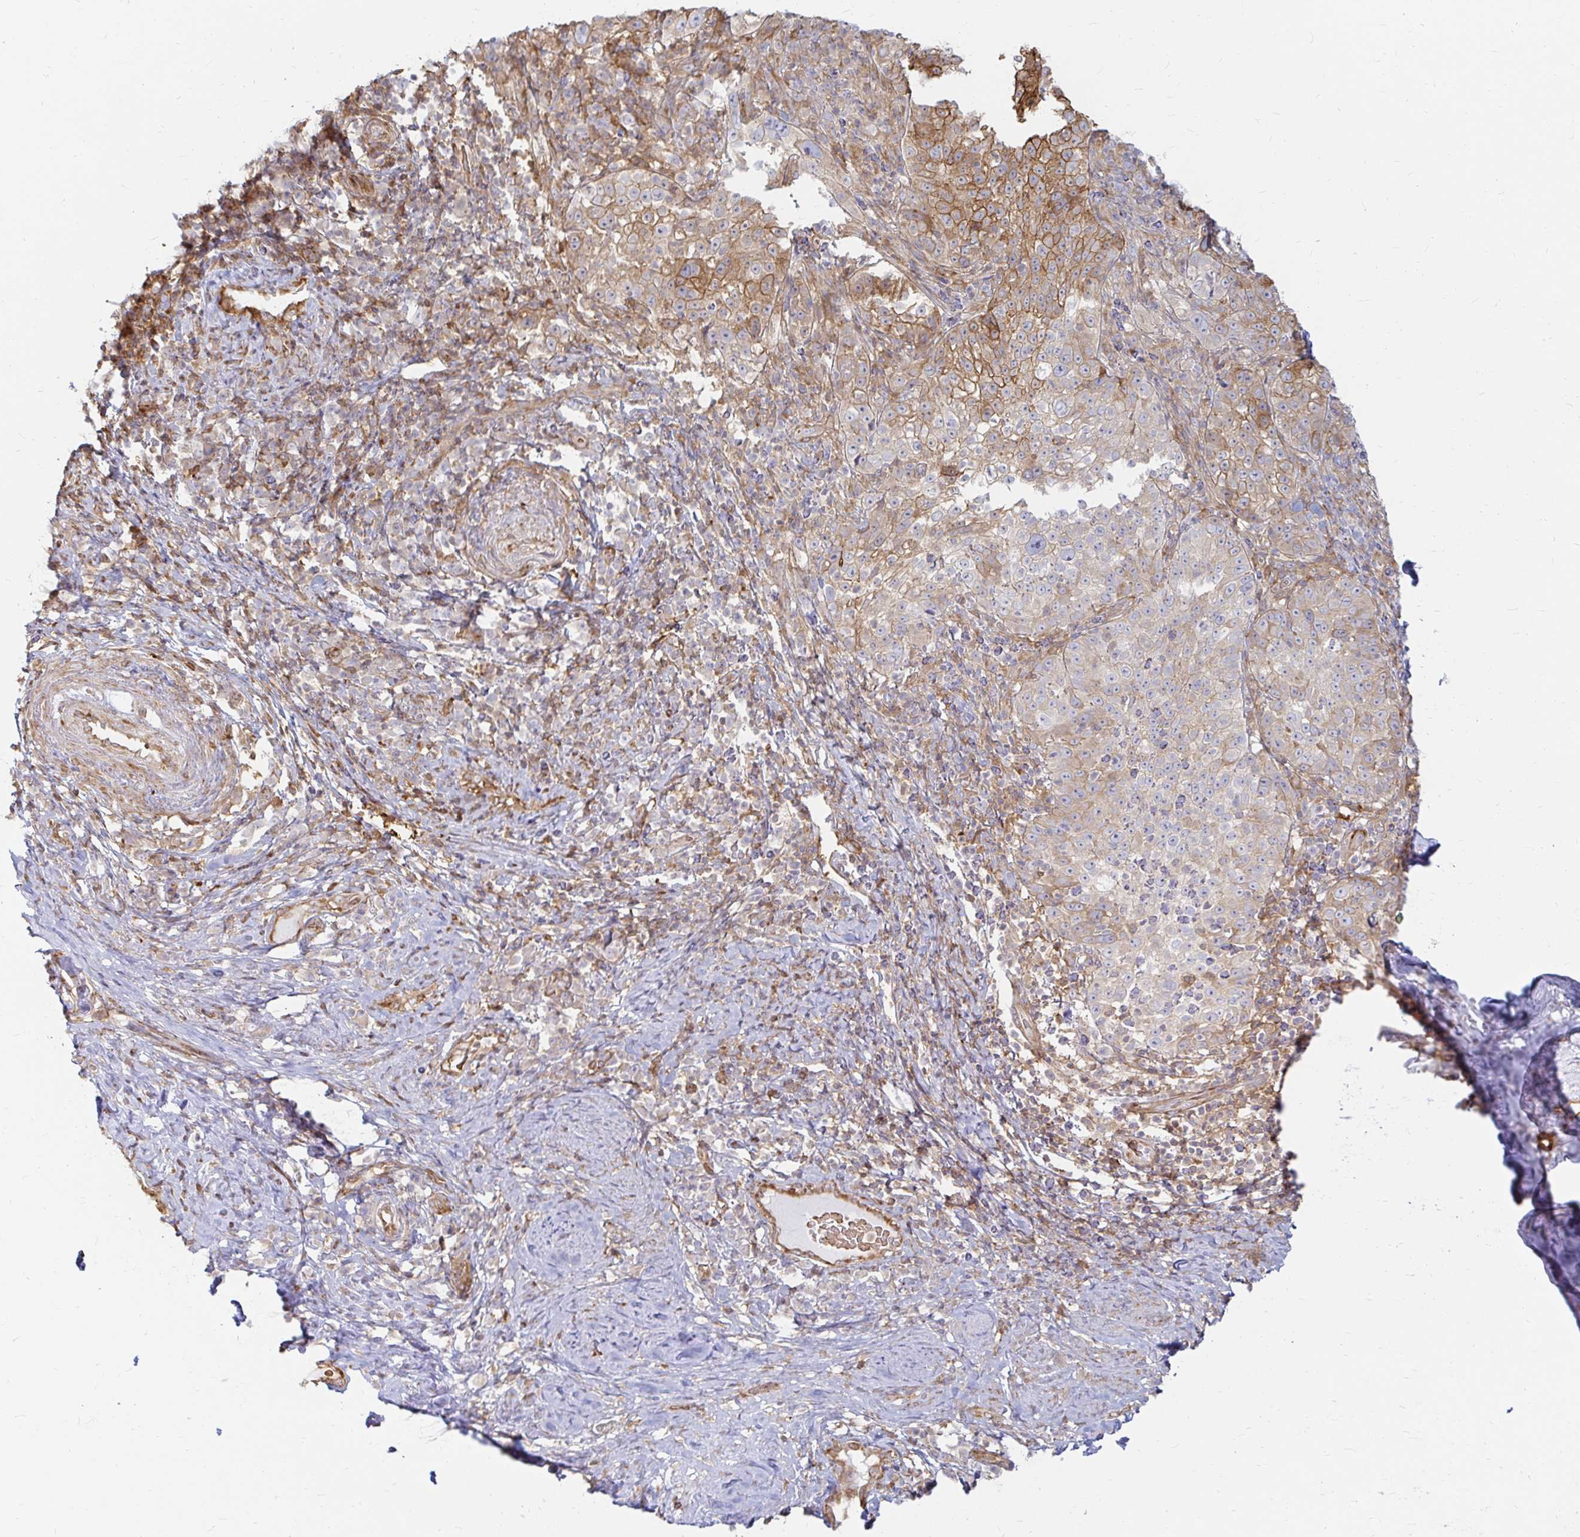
{"staining": {"intensity": "moderate", "quantity": "<25%", "location": "cytoplasmic/membranous"}, "tissue": "cervical cancer", "cell_type": "Tumor cells", "image_type": "cancer", "snomed": [{"axis": "morphology", "description": "Squamous cell carcinoma, NOS"}, {"axis": "topography", "description": "Cervix"}], "caption": "This histopathology image exhibits cervical cancer stained with immunohistochemistry (IHC) to label a protein in brown. The cytoplasmic/membranous of tumor cells show moderate positivity for the protein. Nuclei are counter-stained blue.", "gene": "CAST", "patient": {"sex": "female", "age": 75}}